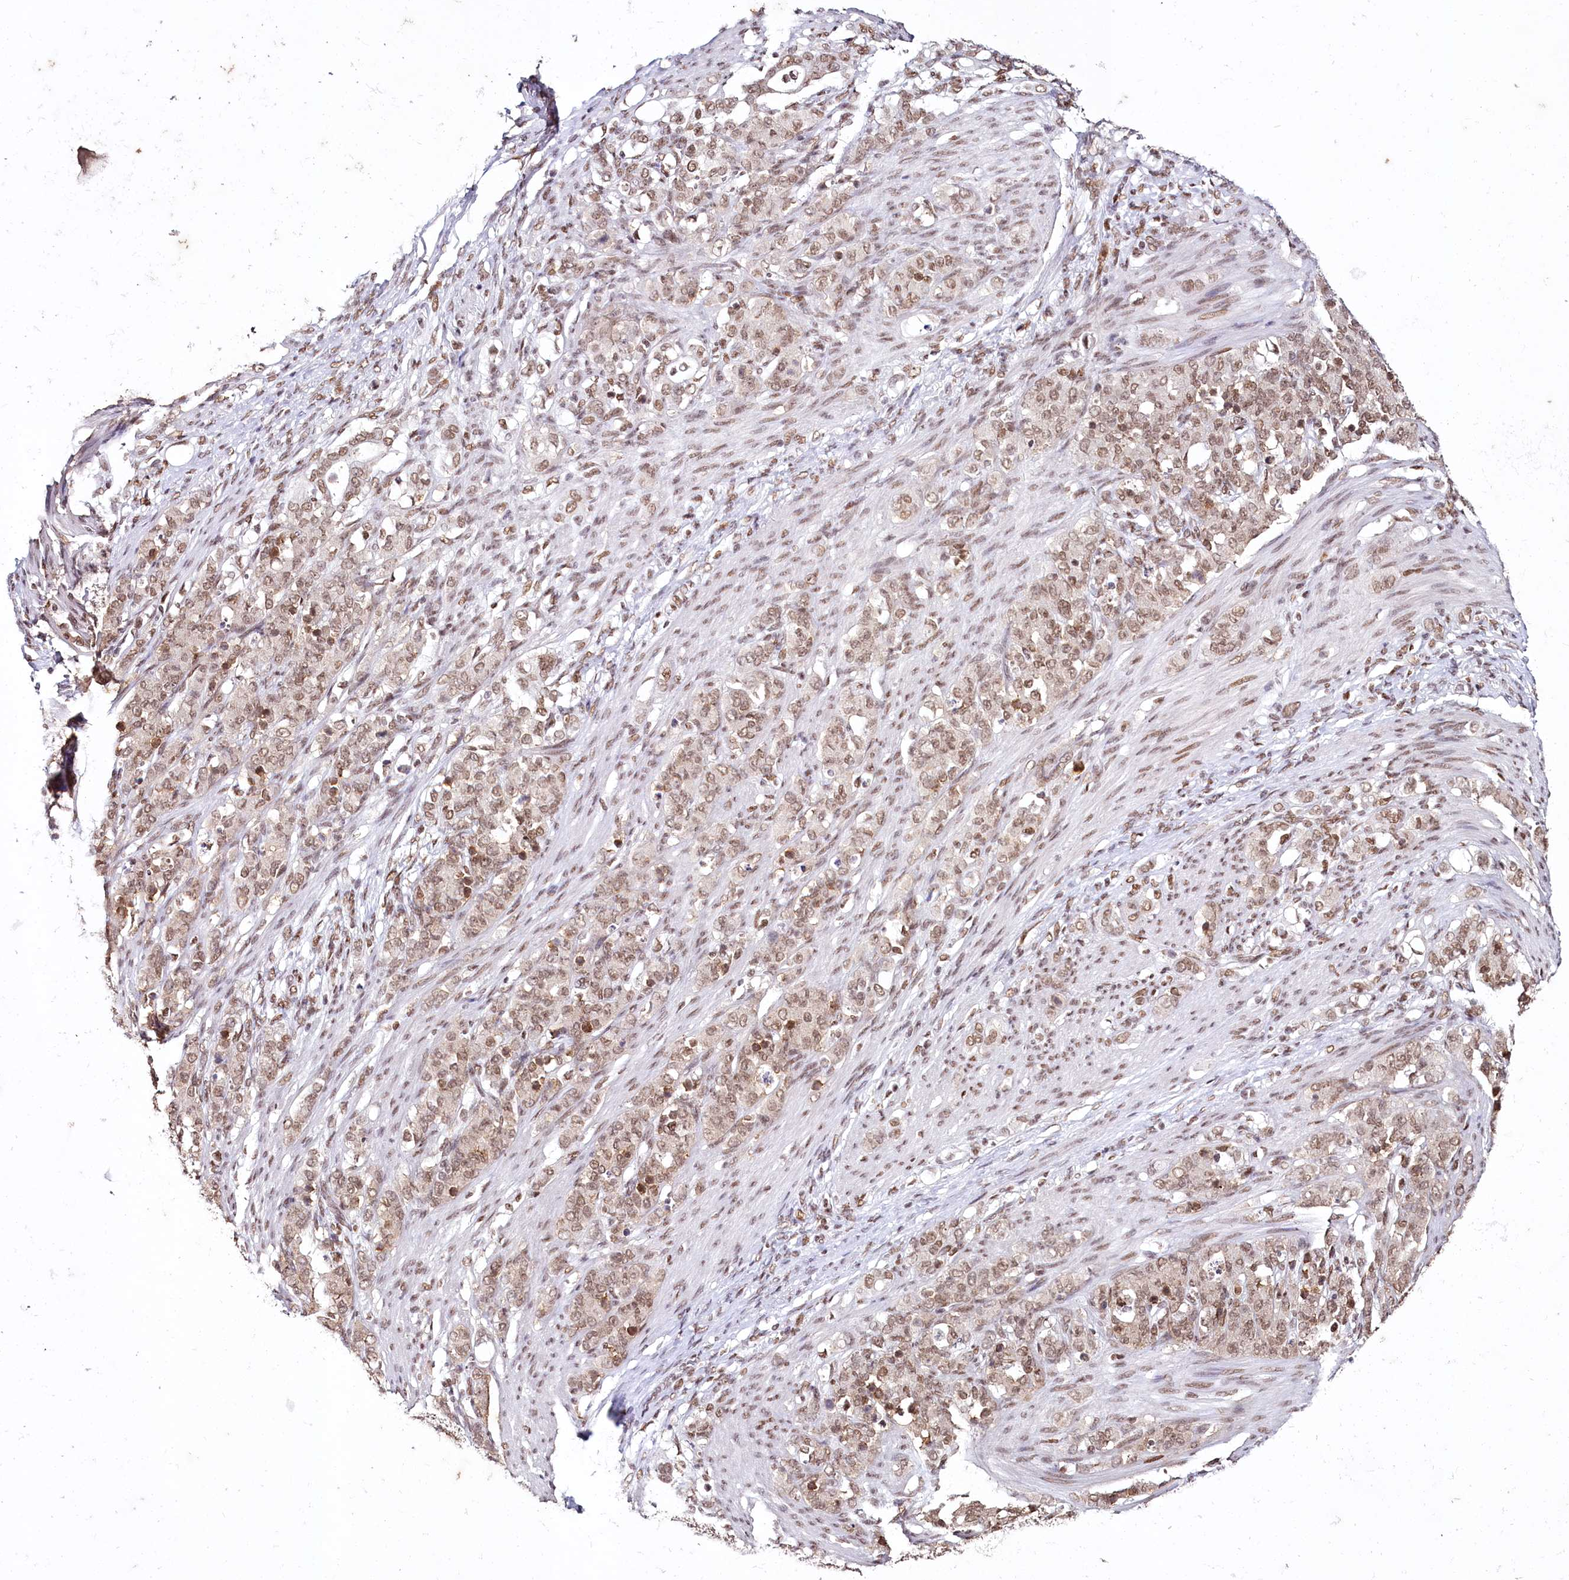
{"staining": {"intensity": "moderate", "quantity": ">75%", "location": "nuclear"}, "tissue": "stomach cancer", "cell_type": "Tumor cells", "image_type": "cancer", "snomed": [{"axis": "morphology", "description": "Adenocarcinoma, NOS"}, {"axis": "topography", "description": "Stomach"}], "caption": "Stomach adenocarcinoma stained for a protein exhibits moderate nuclear positivity in tumor cells. The staining is performed using DAB (3,3'-diaminobenzidine) brown chromogen to label protein expression. The nuclei are counter-stained blue using hematoxylin.", "gene": "SMARCE1", "patient": {"sex": "female", "age": 79}}